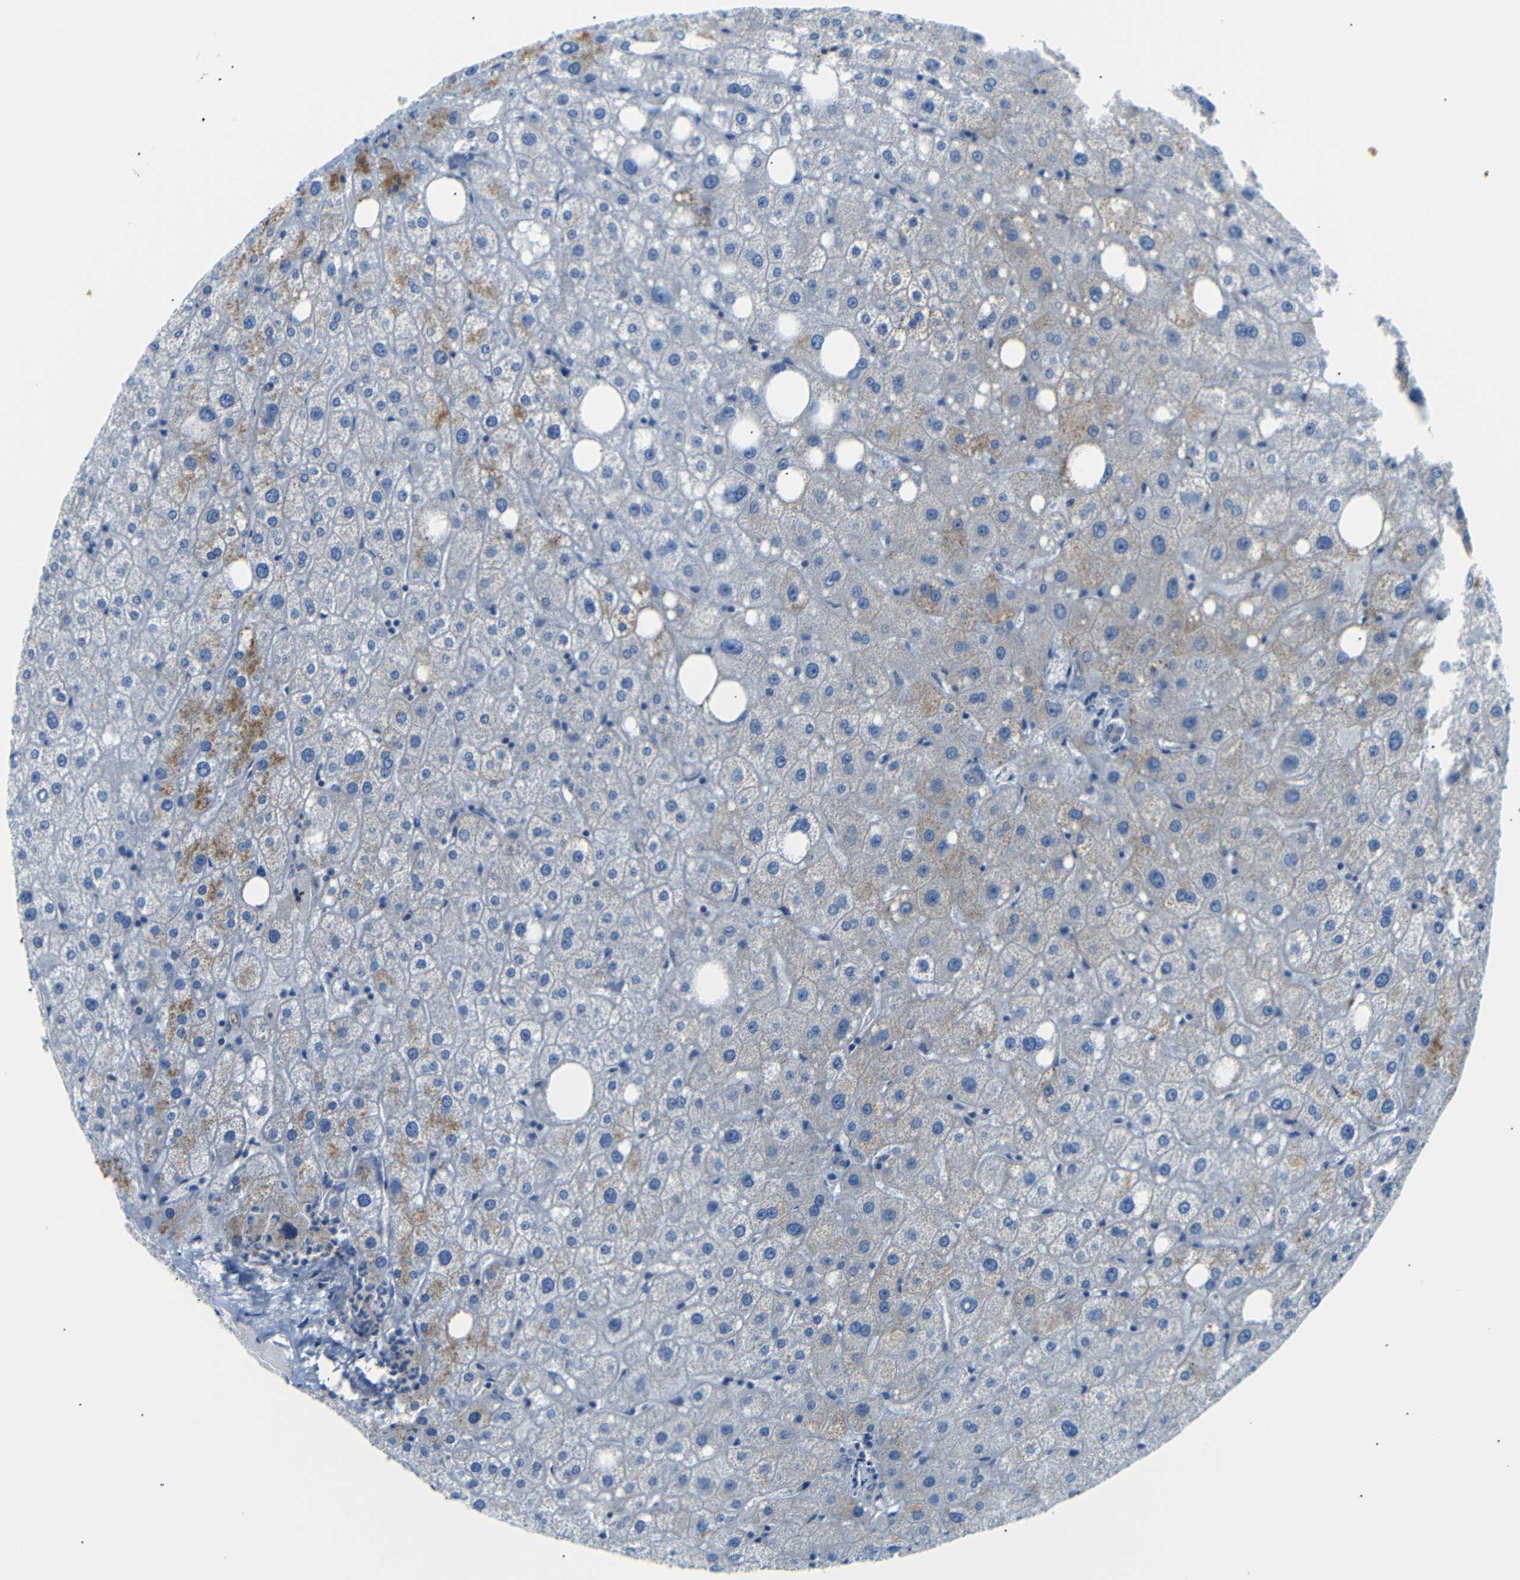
{"staining": {"intensity": "negative", "quantity": "none", "location": "none"}, "tissue": "liver", "cell_type": "Cholangiocytes", "image_type": "normal", "snomed": [{"axis": "morphology", "description": "Normal tissue, NOS"}, {"axis": "topography", "description": "Liver"}], "caption": "An IHC image of normal liver is shown. There is no staining in cholangiocytes of liver.", "gene": "SFN", "patient": {"sex": "male", "age": 73}}